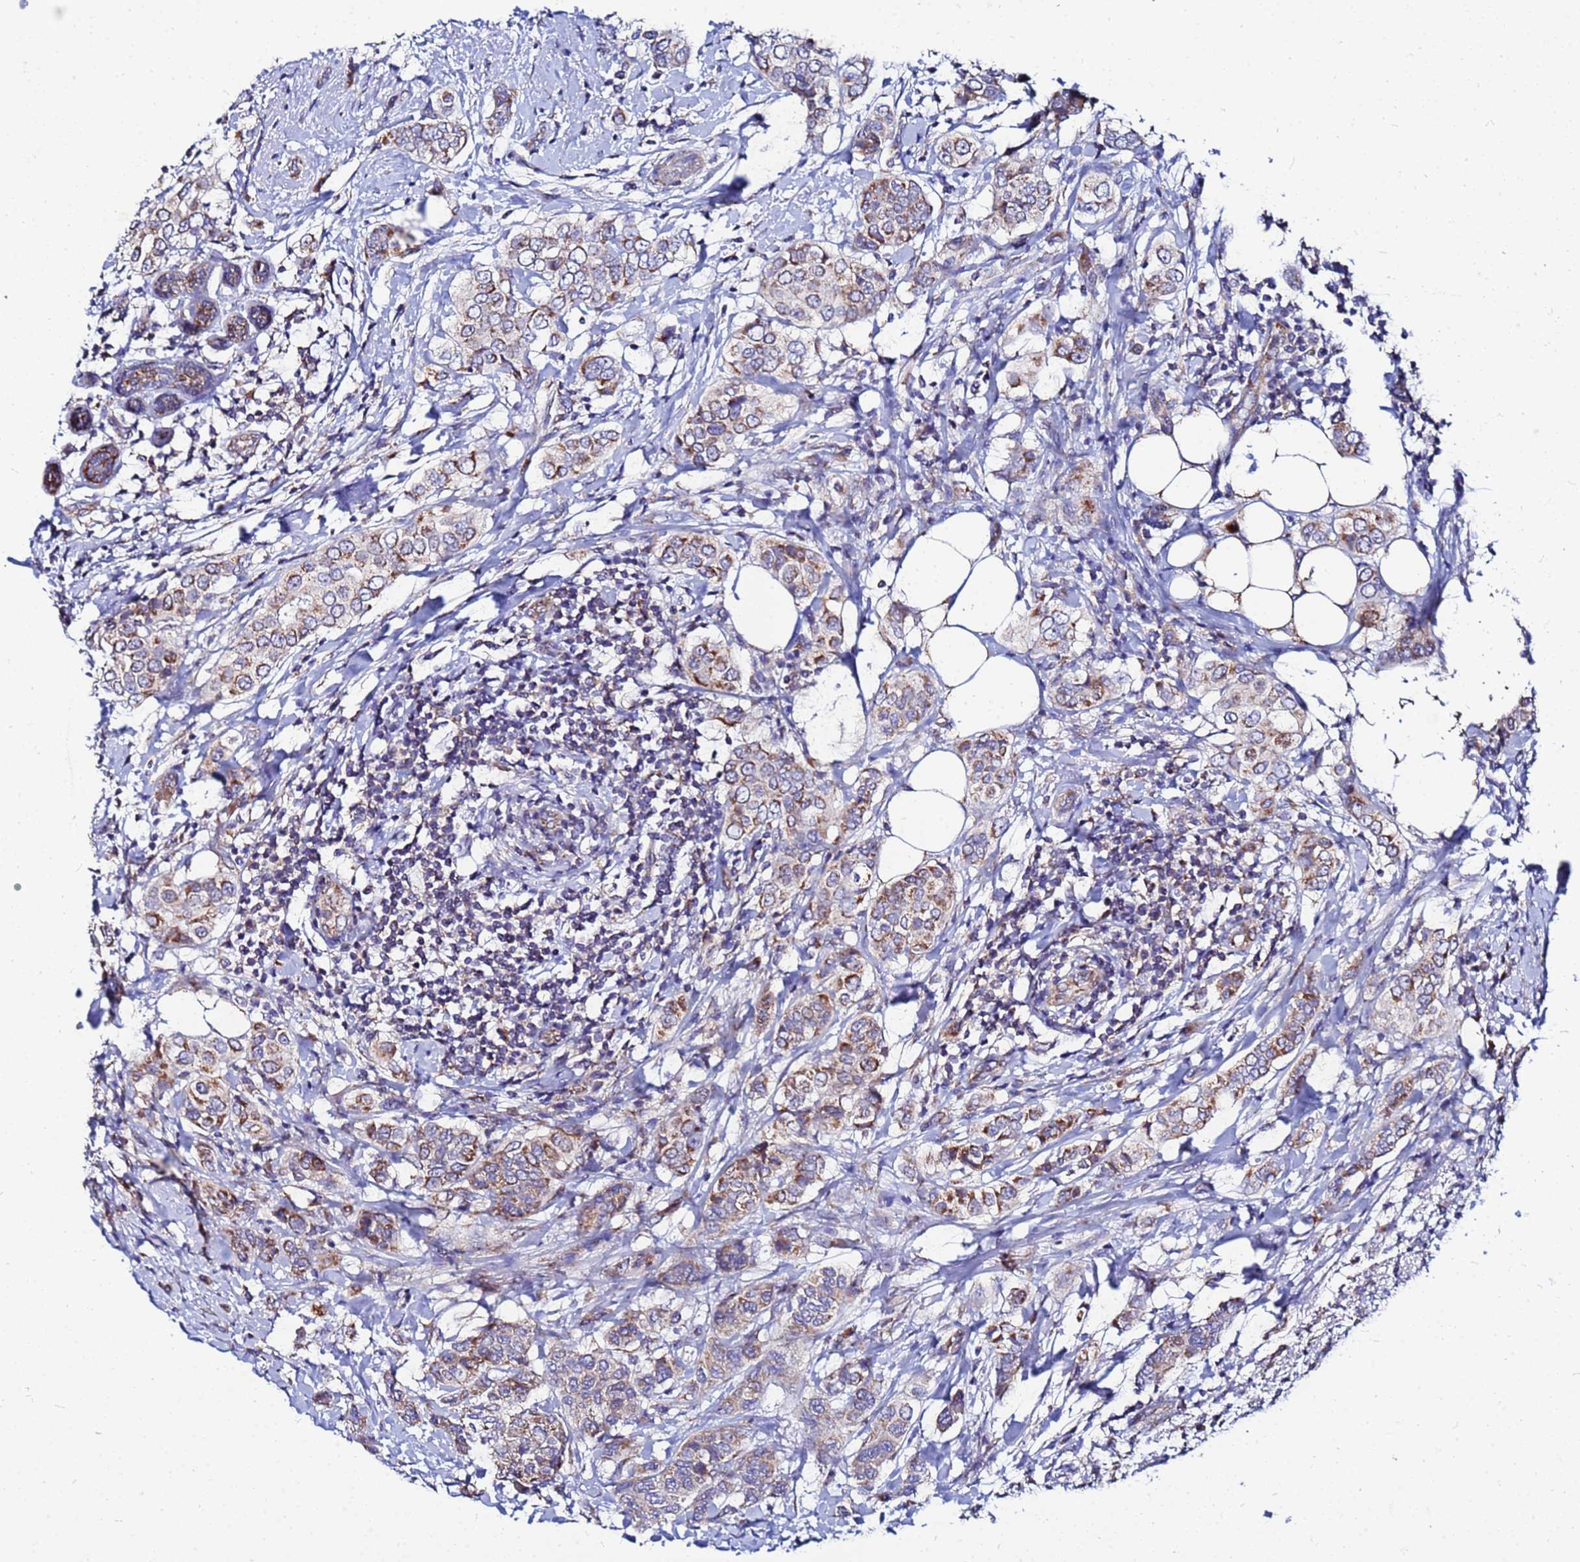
{"staining": {"intensity": "moderate", "quantity": ">75%", "location": "cytoplasmic/membranous"}, "tissue": "breast cancer", "cell_type": "Tumor cells", "image_type": "cancer", "snomed": [{"axis": "morphology", "description": "Lobular carcinoma"}, {"axis": "topography", "description": "Breast"}], "caption": "Lobular carcinoma (breast) was stained to show a protein in brown. There is medium levels of moderate cytoplasmic/membranous expression in approximately >75% of tumor cells.", "gene": "FAHD2A", "patient": {"sex": "female", "age": 51}}